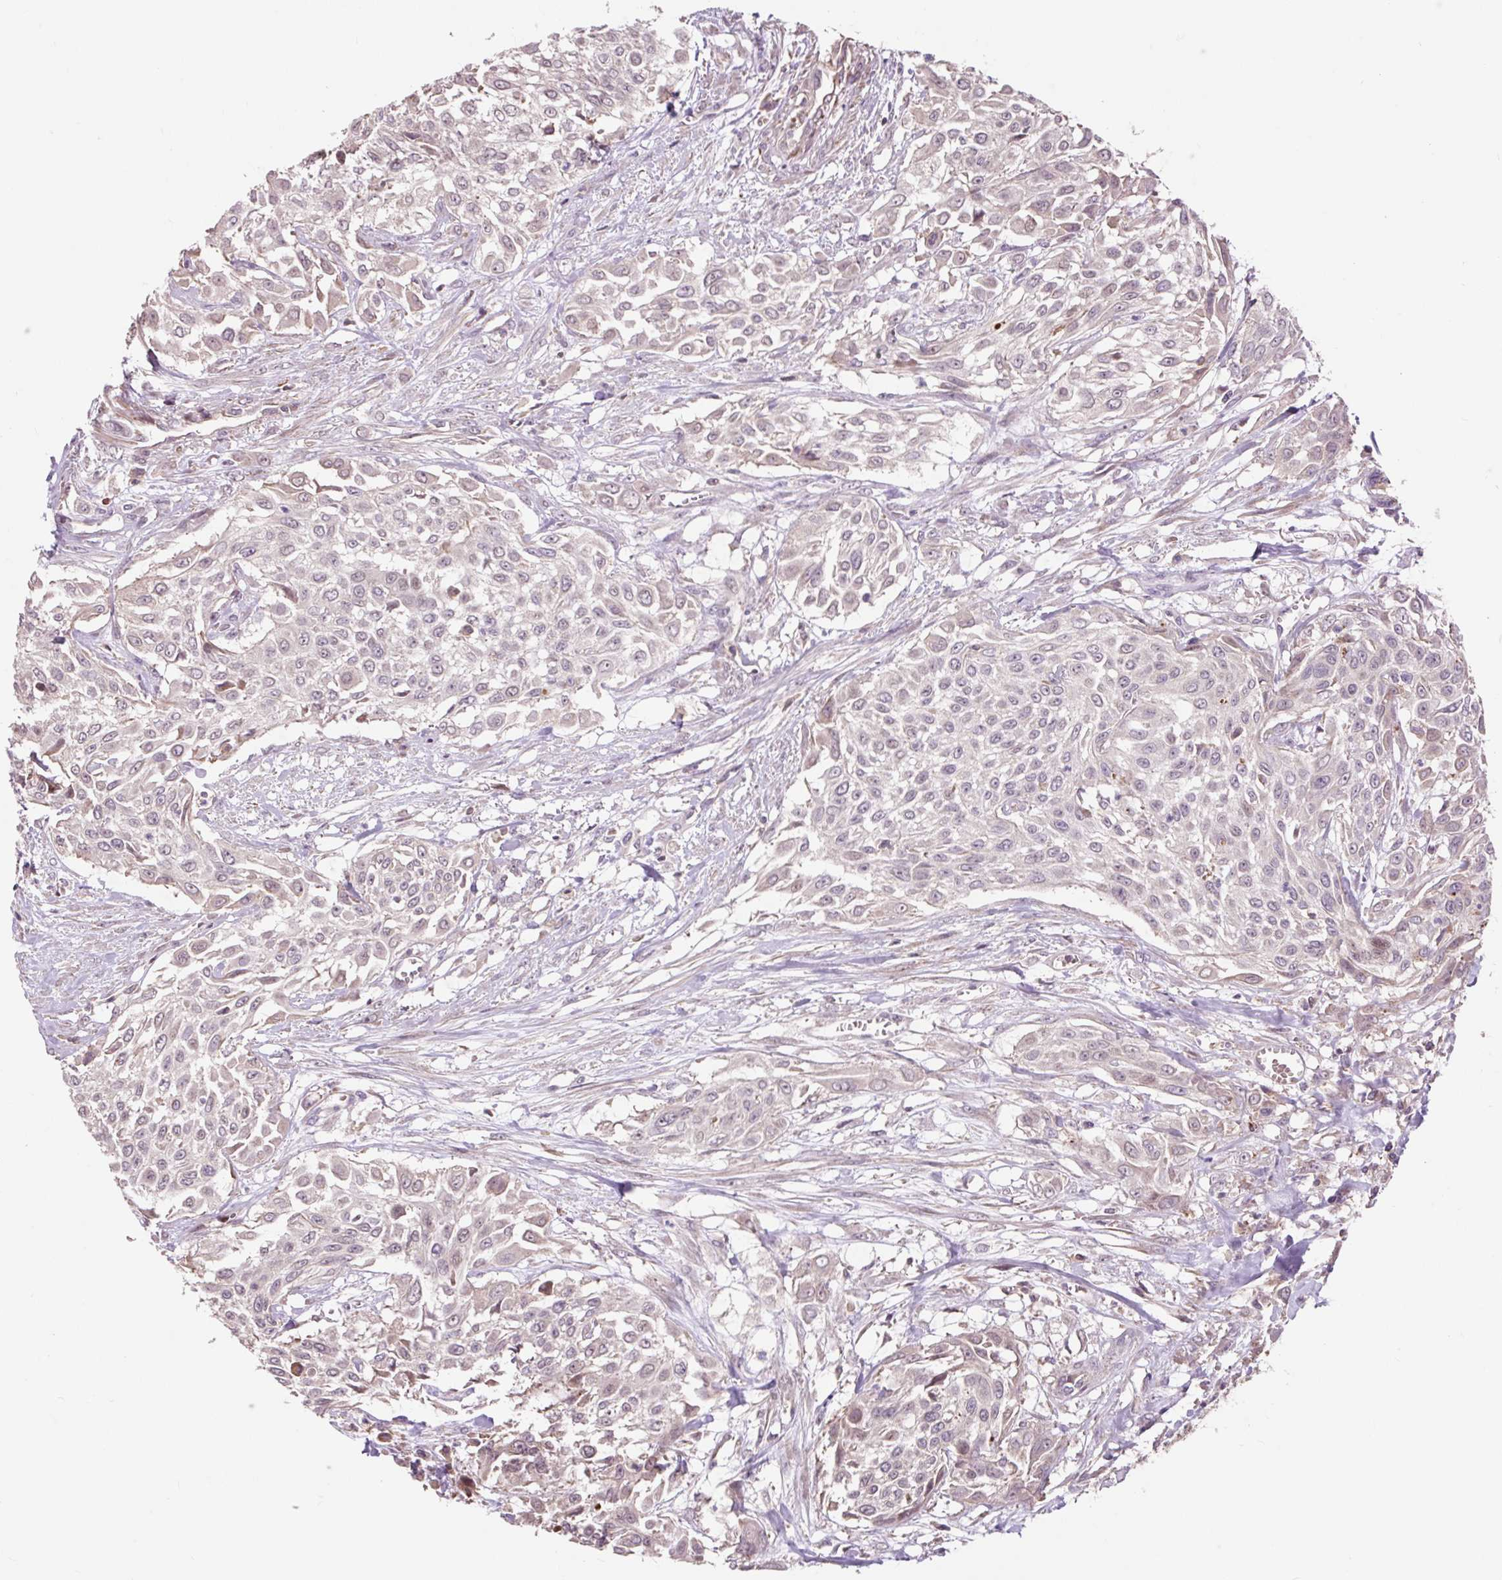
{"staining": {"intensity": "negative", "quantity": "none", "location": "none"}, "tissue": "urothelial cancer", "cell_type": "Tumor cells", "image_type": "cancer", "snomed": [{"axis": "morphology", "description": "Urothelial carcinoma, High grade"}, {"axis": "topography", "description": "Urinary bladder"}], "caption": "Immunohistochemical staining of urothelial cancer reveals no significant staining in tumor cells.", "gene": "PRIMPOL", "patient": {"sex": "male", "age": 57}}